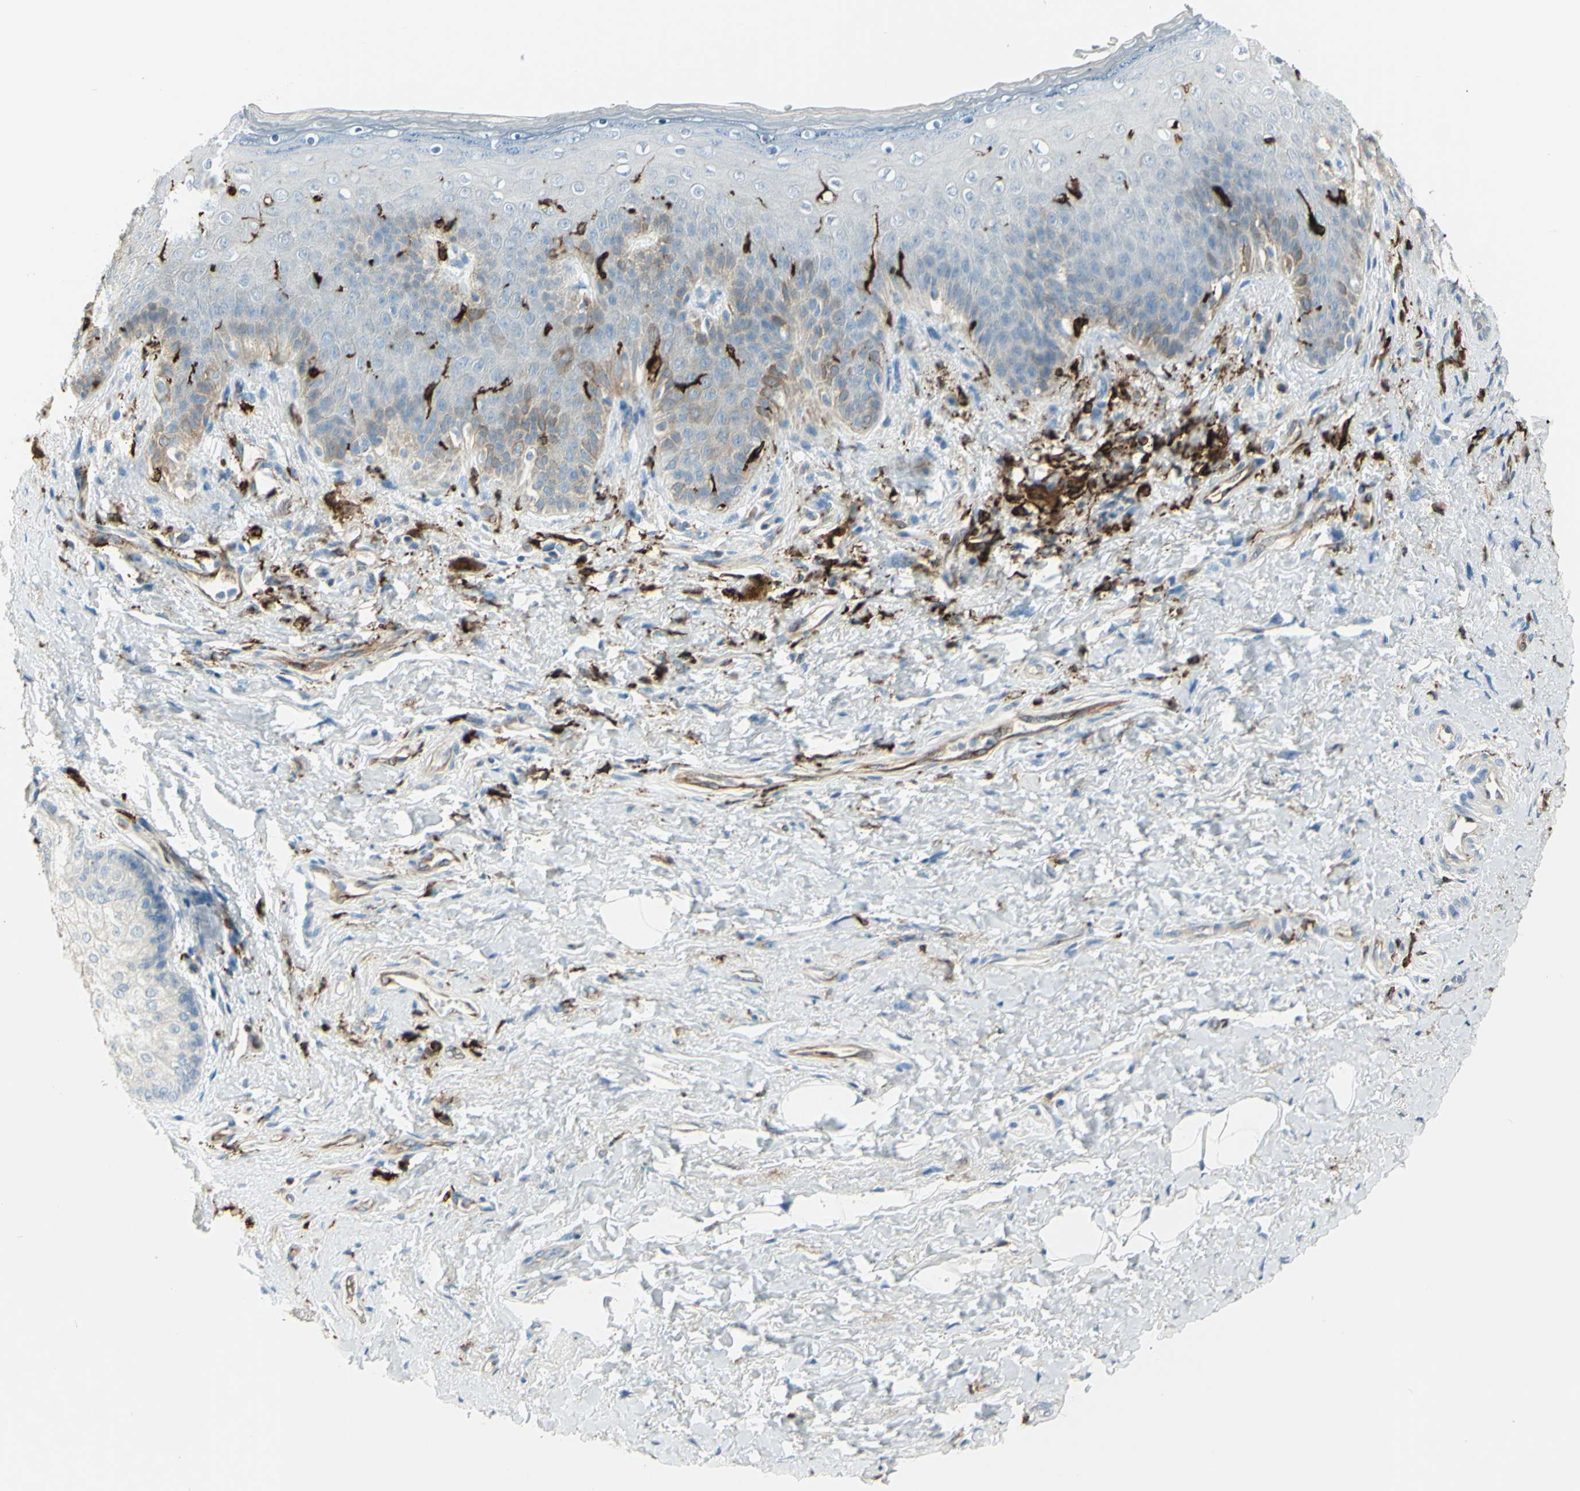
{"staining": {"intensity": "strong", "quantity": "<25%", "location": "cytoplasmic/membranous"}, "tissue": "skin", "cell_type": "Epidermal cells", "image_type": "normal", "snomed": [{"axis": "morphology", "description": "Normal tissue, NOS"}, {"axis": "topography", "description": "Anal"}], "caption": "Epidermal cells demonstrate medium levels of strong cytoplasmic/membranous expression in approximately <25% of cells in normal skin.", "gene": "CD74", "patient": {"sex": "female", "age": 46}}